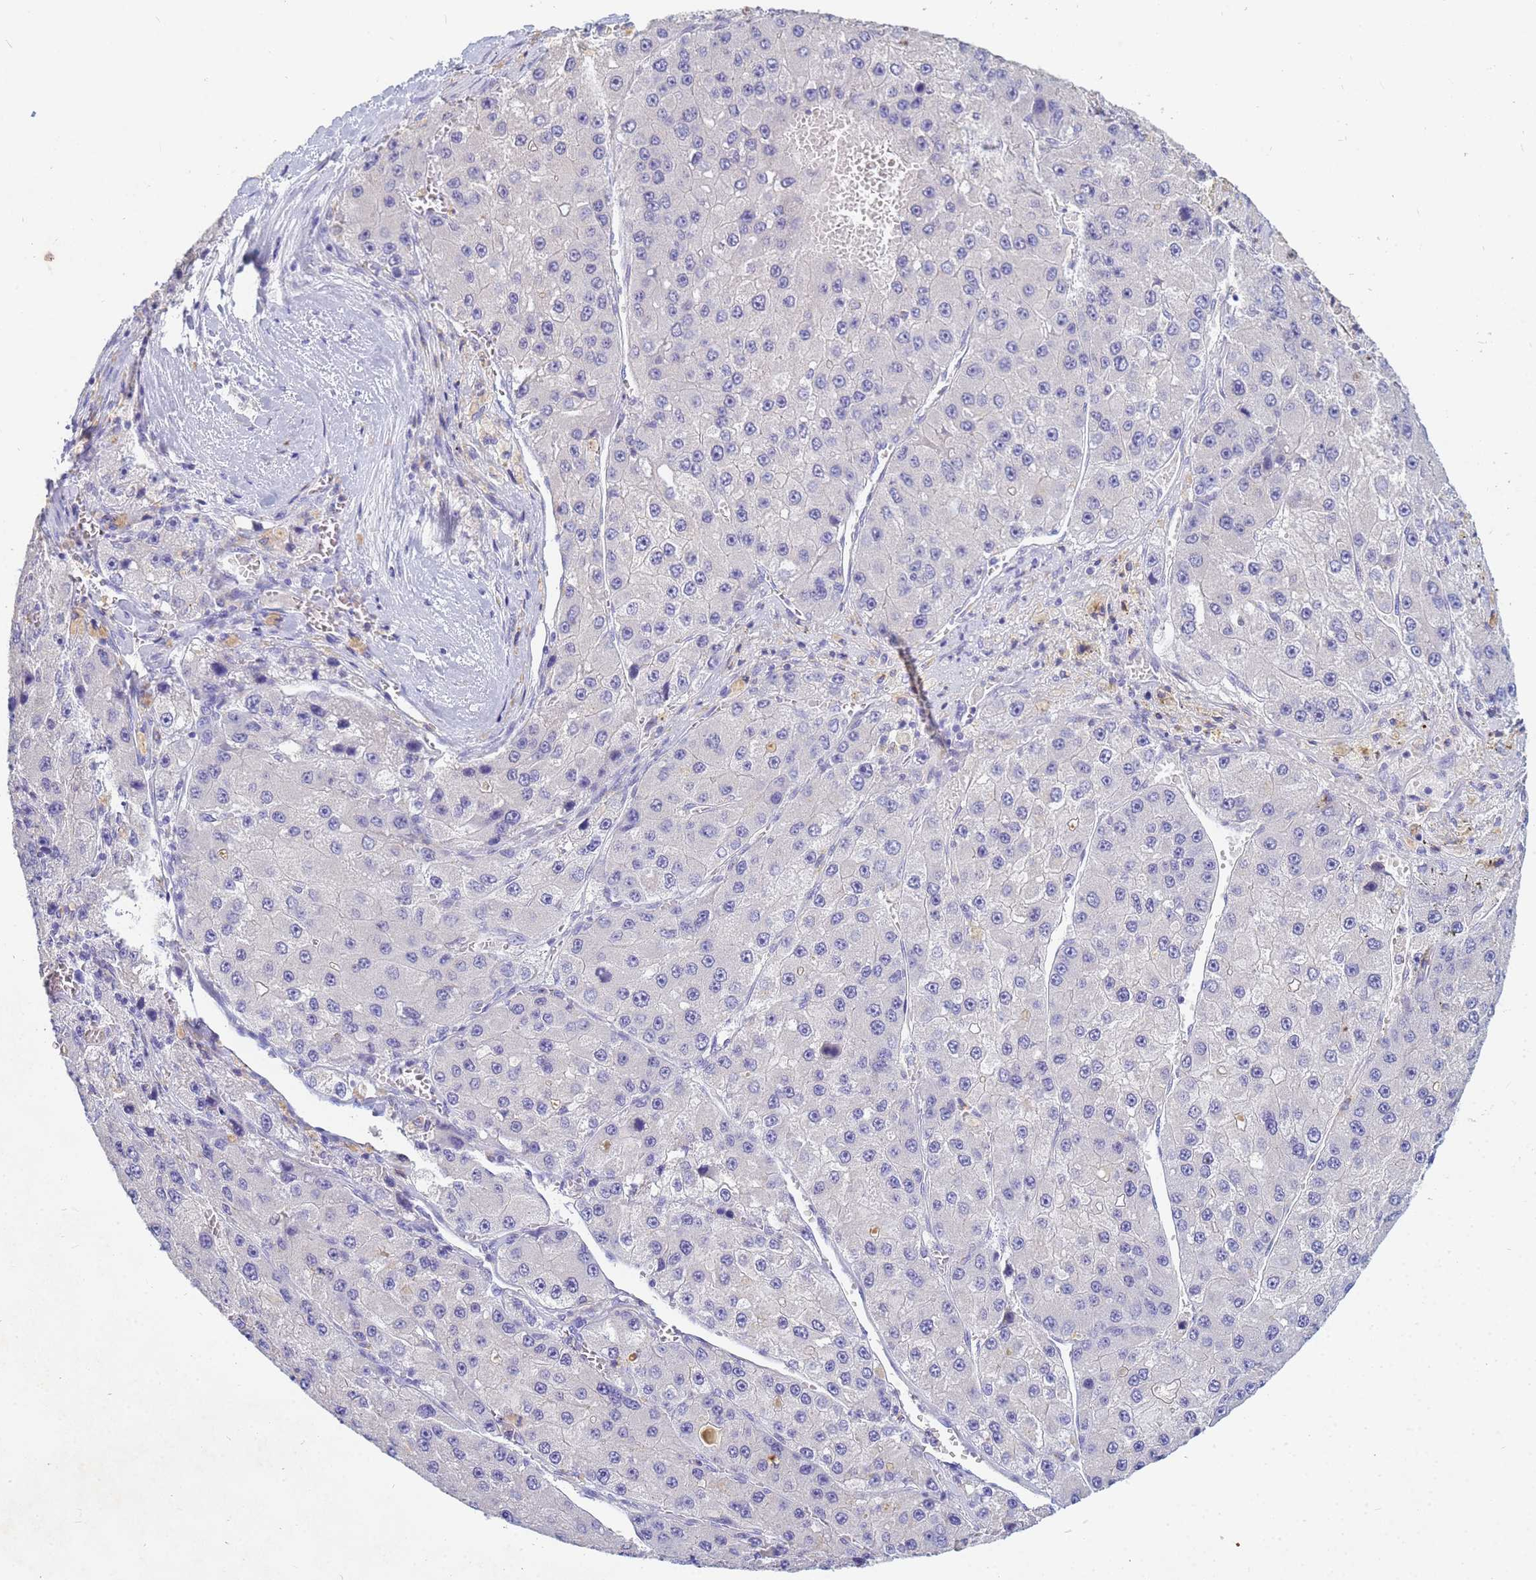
{"staining": {"intensity": "negative", "quantity": "none", "location": "none"}, "tissue": "liver cancer", "cell_type": "Tumor cells", "image_type": "cancer", "snomed": [{"axis": "morphology", "description": "Carcinoma, Hepatocellular, NOS"}, {"axis": "topography", "description": "Liver"}], "caption": "A high-resolution image shows IHC staining of hepatocellular carcinoma (liver), which displays no significant staining in tumor cells.", "gene": "B3GNT8", "patient": {"sex": "female", "age": 73}}